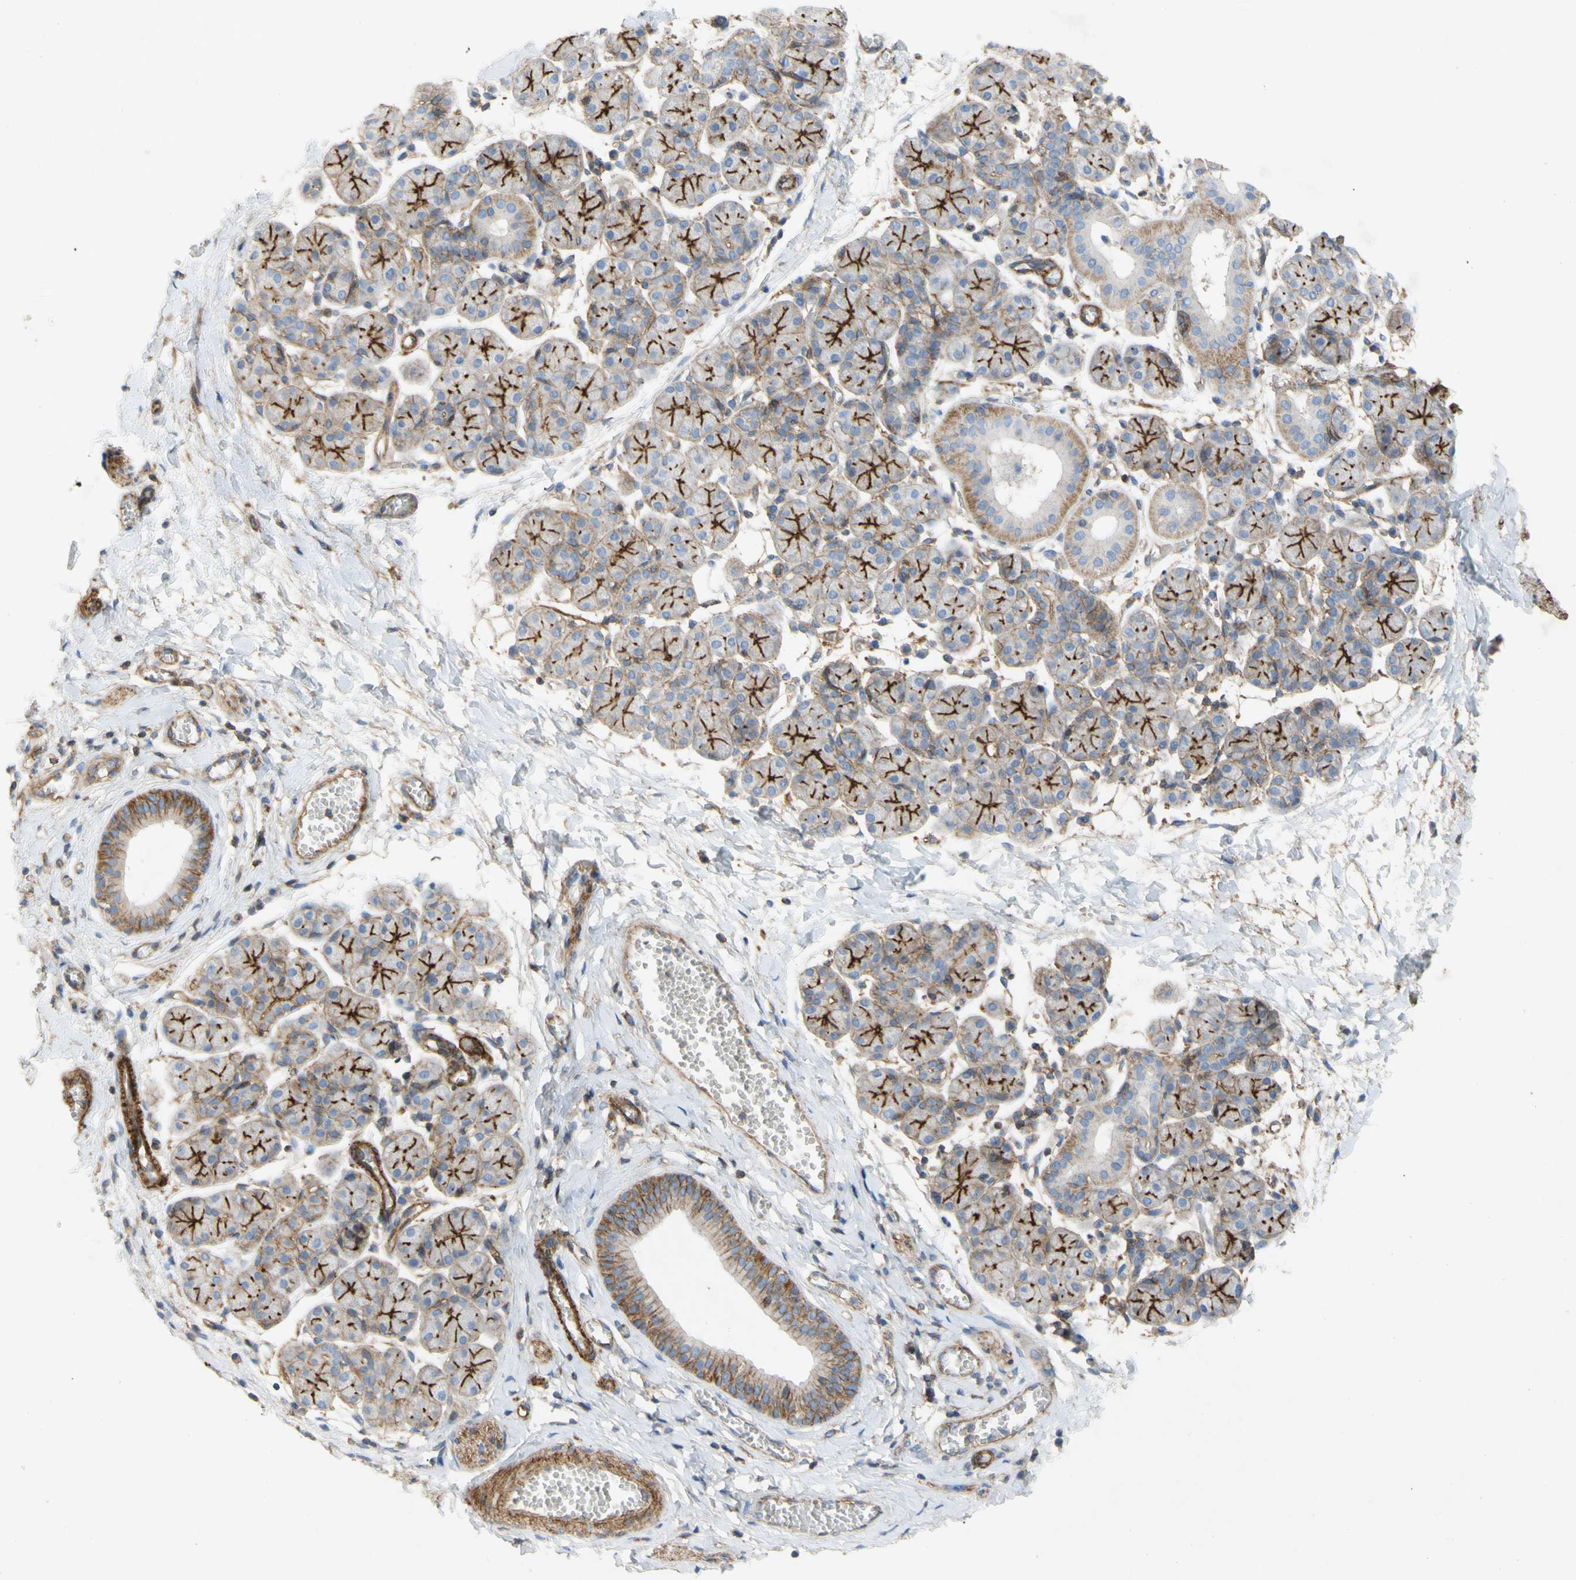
{"staining": {"intensity": "strong", "quantity": ">75%", "location": "cytoplasmic/membranous"}, "tissue": "salivary gland", "cell_type": "Glandular cells", "image_type": "normal", "snomed": [{"axis": "morphology", "description": "Normal tissue, NOS"}, {"axis": "morphology", "description": "Inflammation, NOS"}, {"axis": "topography", "description": "Lymph node"}, {"axis": "topography", "description": "Salivary gland"}], "caption": "This photomicrograph shows benign salivary gland stained with immunohistochemistry to label a protein in brown. The cytoplasmic/membranous of glandular cells show strong positivity for the protein. Nuclei are counter-stained blue.", "gene": "ATP2A3", "patient": {"sex": "male", "age": 3}}